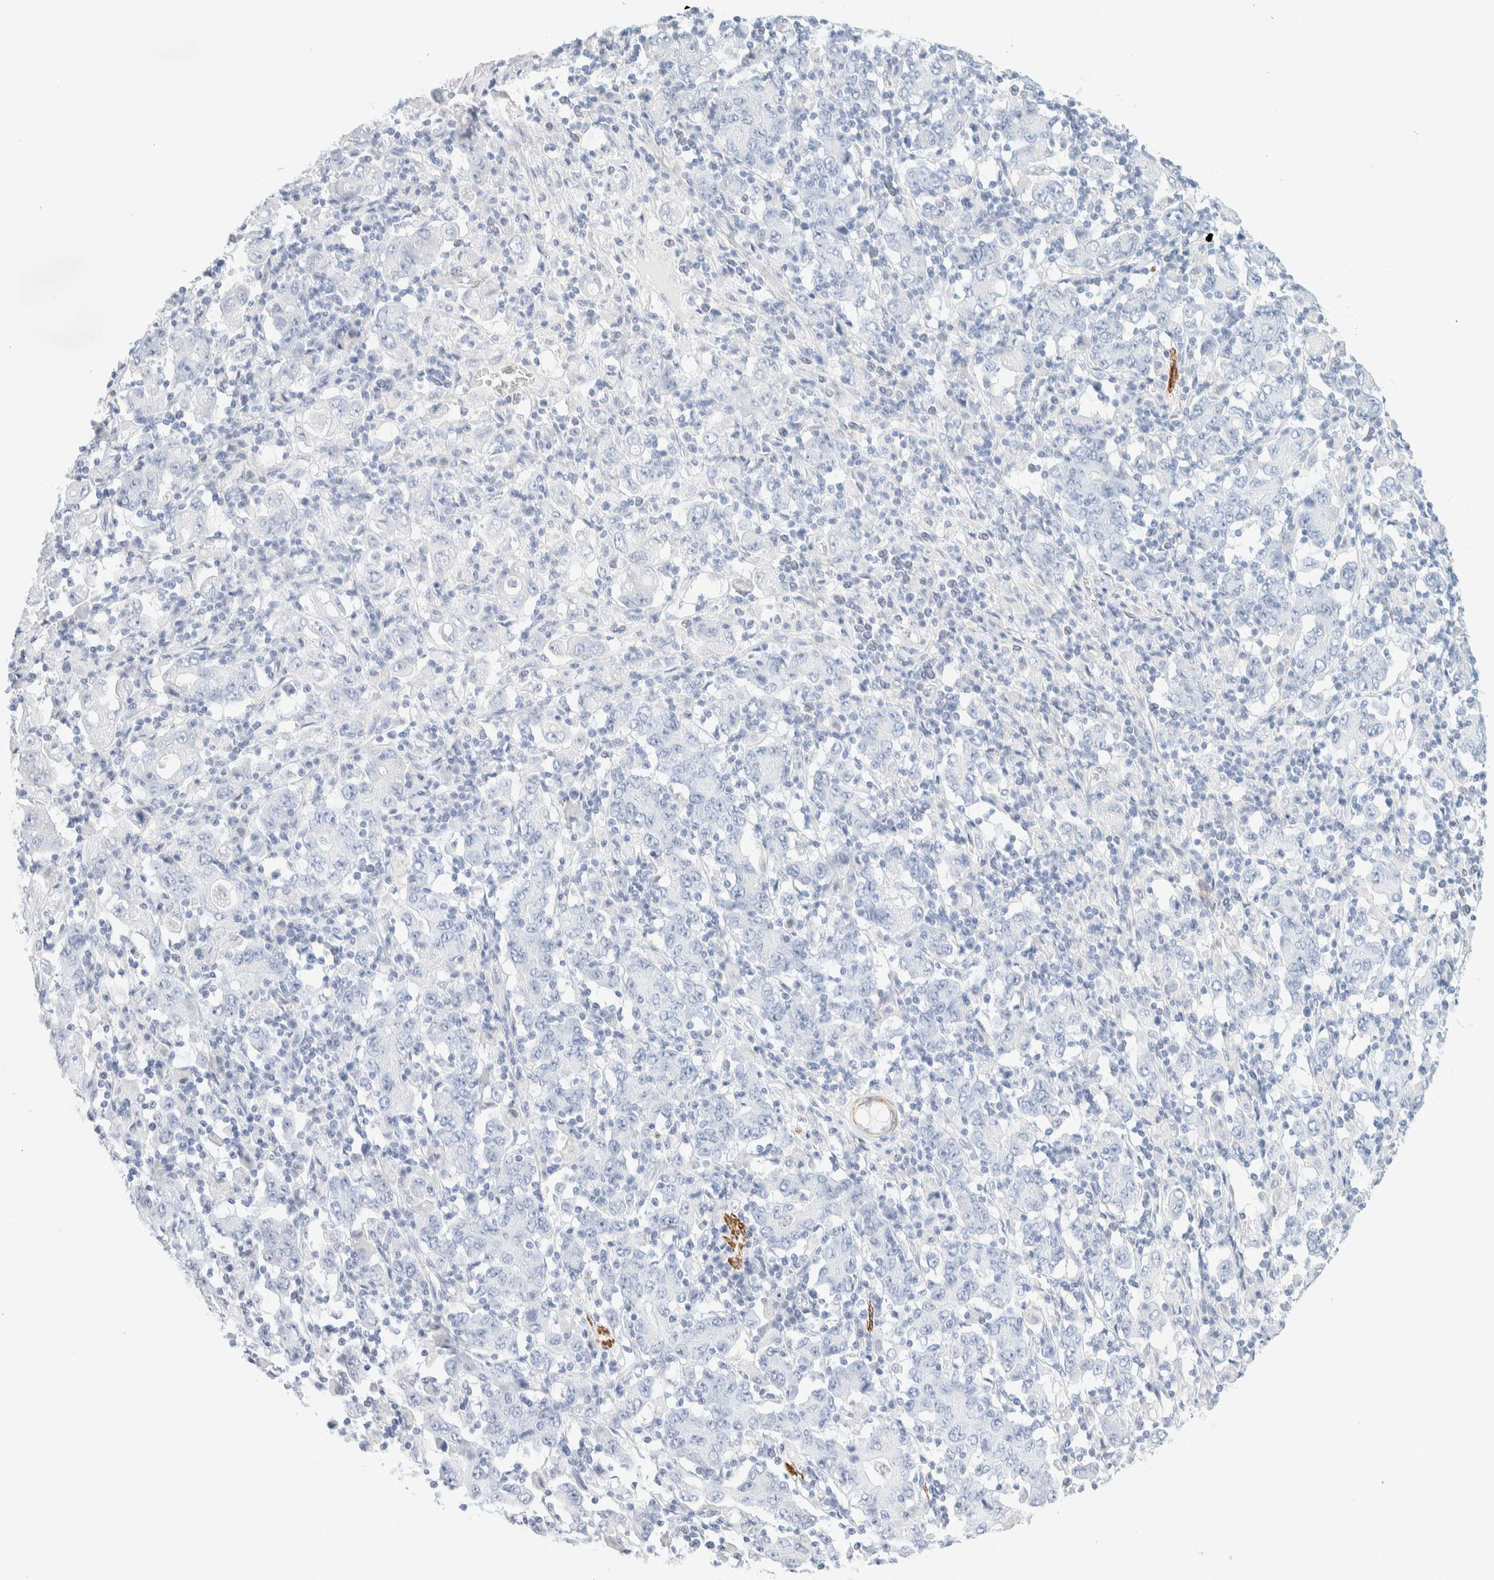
{"staining": {"intensity": "negative", "quantity": "none", "location": "none"}, "tissue": "stomach cancer", "cell_type": "Tumor cells", "image_type": "cancer", "snomed": [{"axis": "morphology", "description": "Adenocarcinoma, NOS"}, {"axis": "topography", "description": "Stomach, upper"}], "caption": "Tumor cells show no significant positivity in stomach adenocarcinoma. The staining was performed using DAB to visualize the protein expression in brown, while the nuclei were stained in blue with hematoxylin (Magnification: 20x).", "gene": "AFMID", "patient": {"sex": "male", "age": 69}}